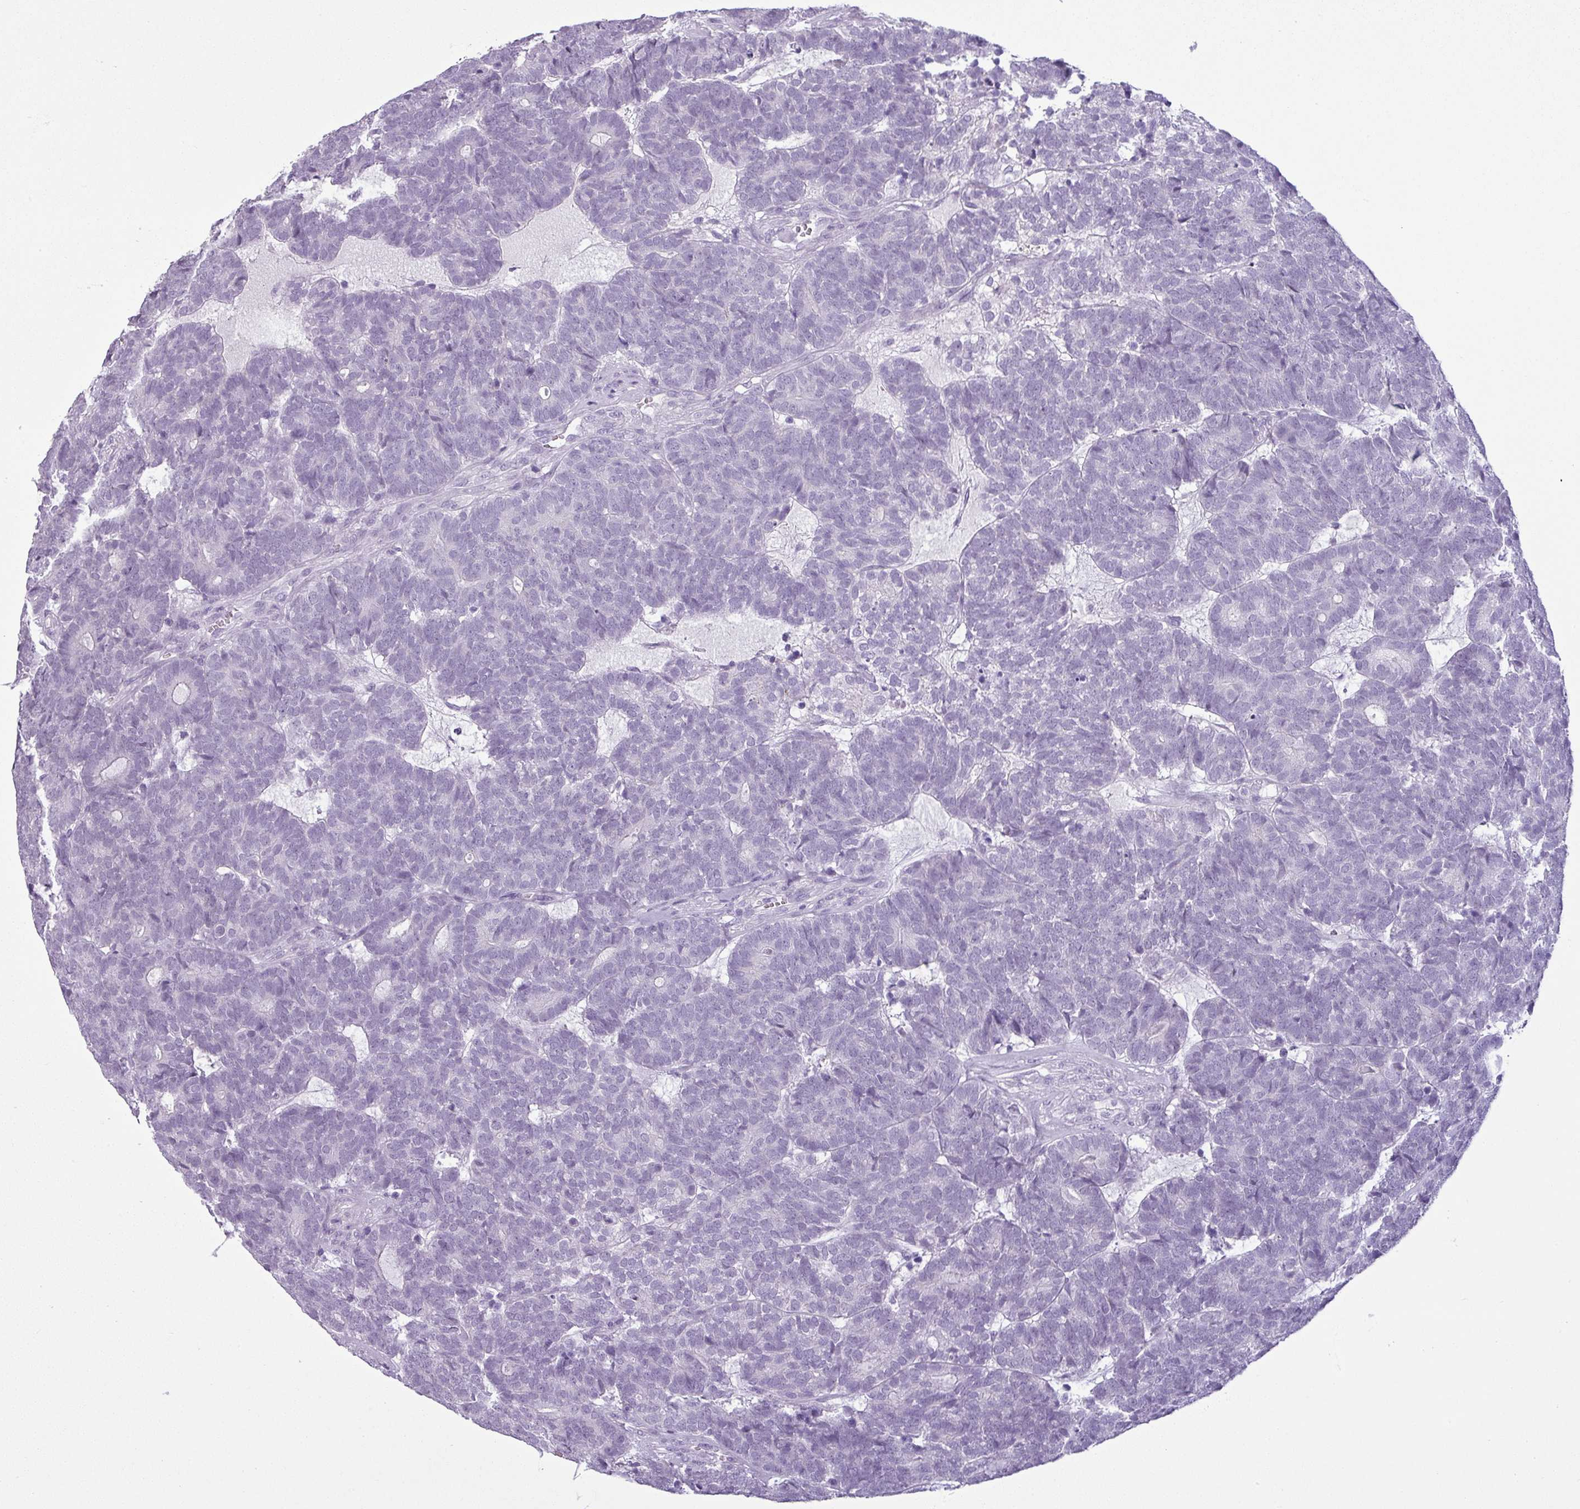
{"staining": {"intensity": "negative", "quantity": "none", "location": "none"}, "tissue": "head and neck cancer", "cell_type": "Tumor cells", "image_type": "cancer", "snomed": [{"axis": "morphology", "description": "Adenocarcinoma, NOS"}, {"axis": "topography", "description": "Head-Neck"}], "caption": "The histopathology image displays no significant staining in tumor cells of head and neck cancer.", "gene": "CDH16", "patient": {"sex": "female", "age": 81}}